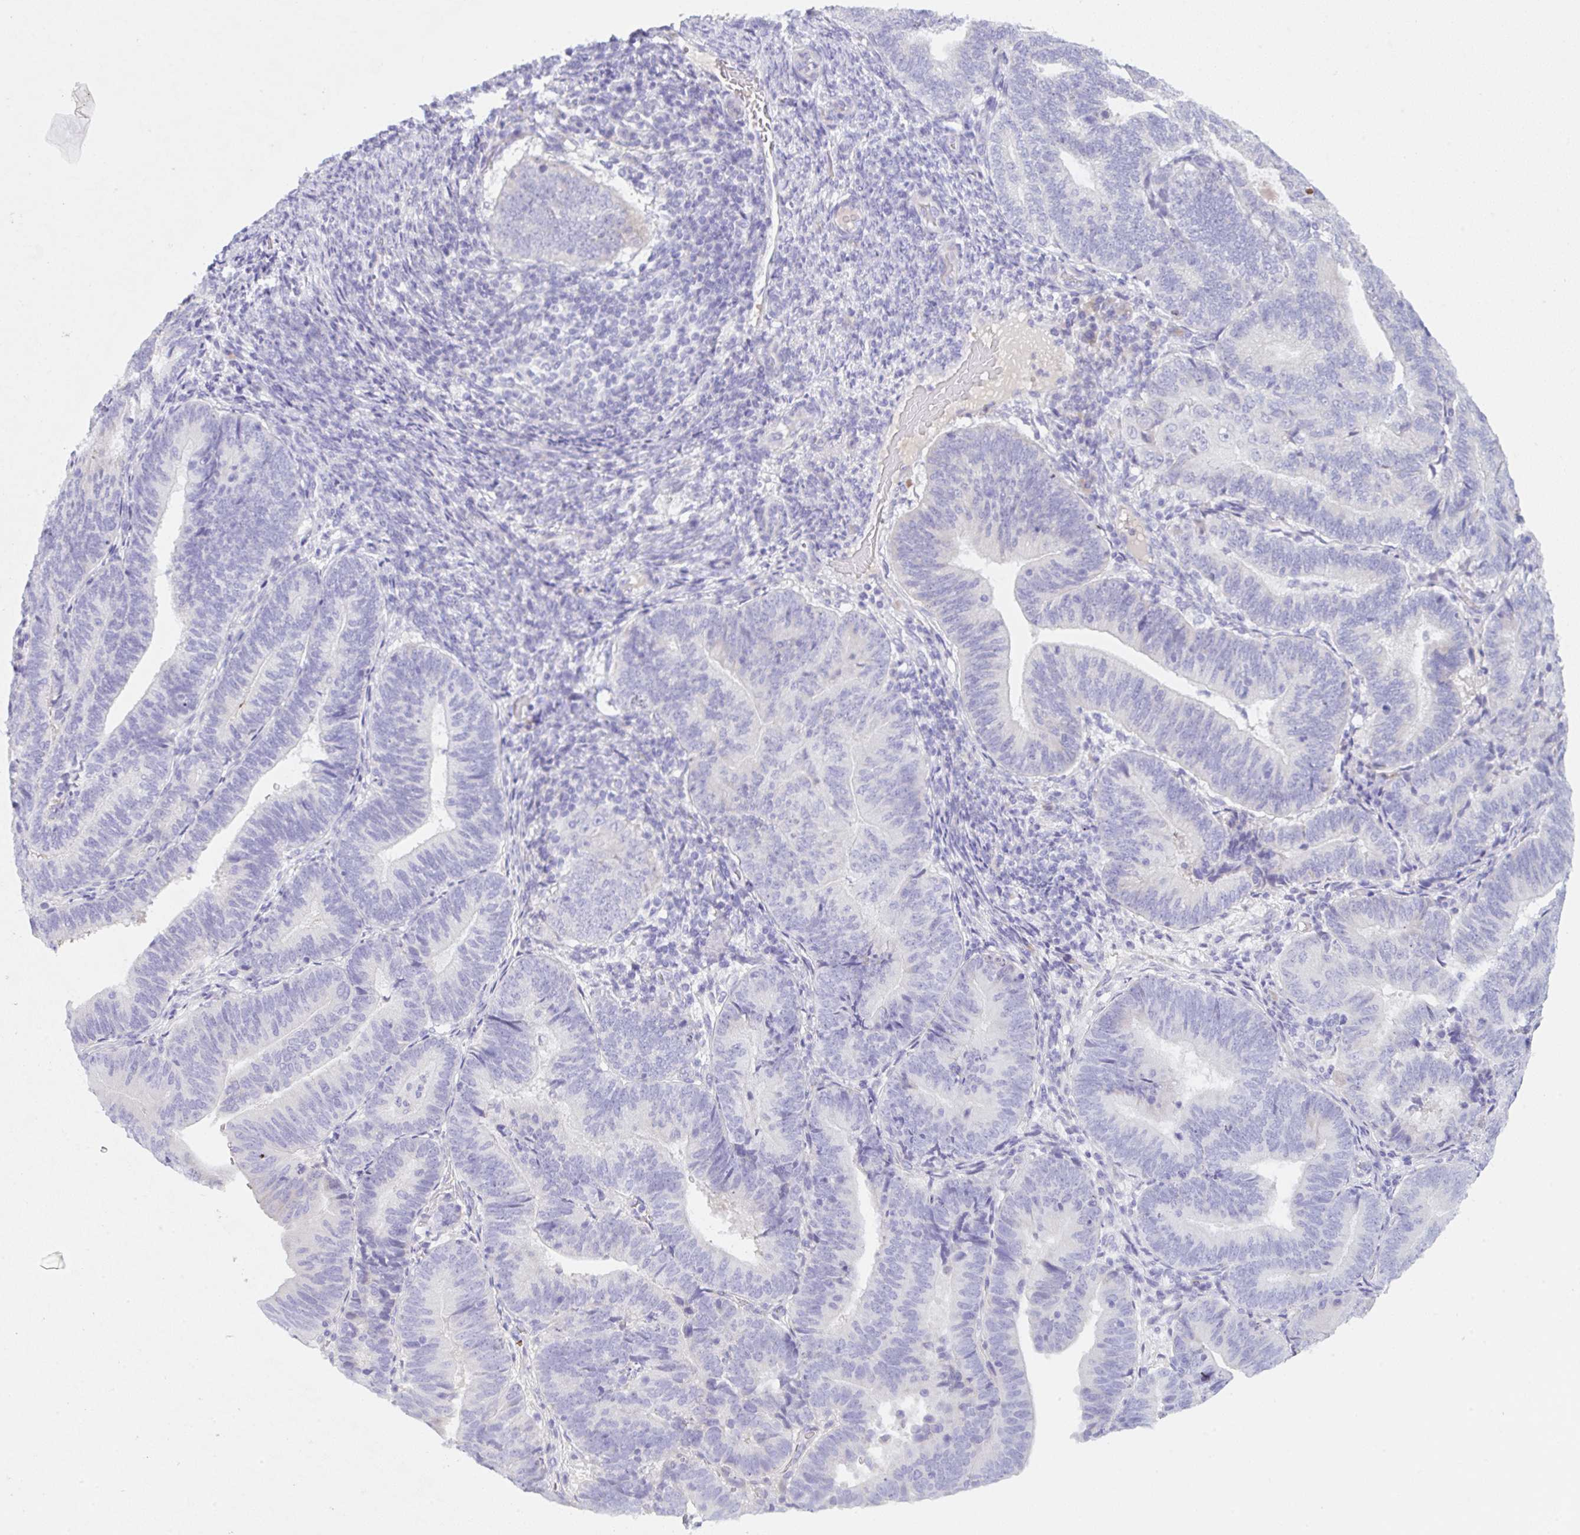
{"staining": {"intensity": "negative", "quantity": "none", "location": "none"}, "tissue": "endometrial cancer", "cell_type": "Tumor cells", "image_type": "cancer", "snomed": [{"axis": "morphology", "description": "Adenocarcinoma, NOS"}, {"axis": "topography", "description": "Endometrium"}], "caption": "Immunohistochemical staining of endometrial adenocarcinoma demonstrates no significant staining in tumor cells.", "gene": "KLK8", "patient": {"sex": "female", "age": 70}}